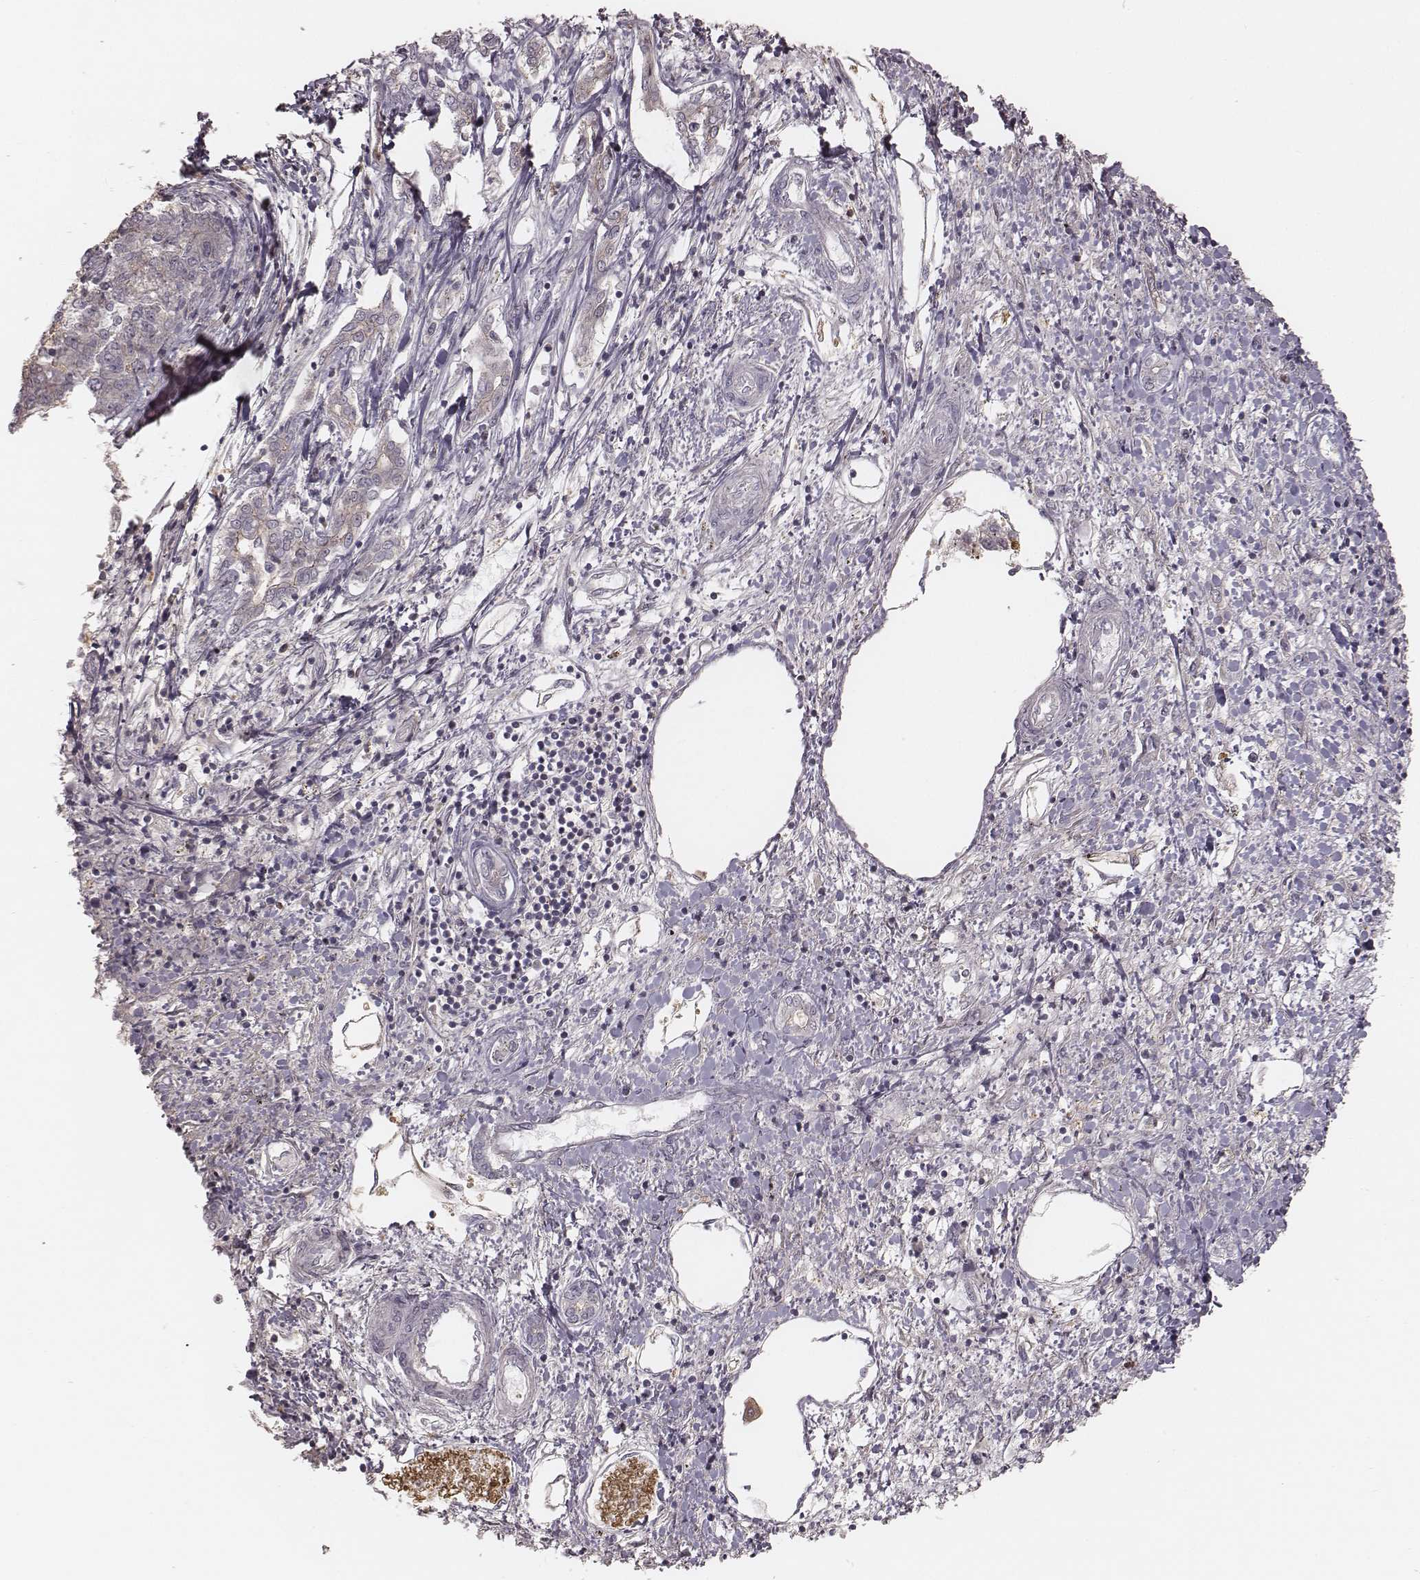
{"staining": {"intensity": "negative", "quantity": "none", "location": "none"}, "tissue": "liver cancer", "cell_type": "Tumor cells", "image_type": "cancer", "snomed": [{"axis": "morphology", "description": "Carcinoma, Hepatocellular, NOS"}, {"axis": "topography", "description": "Liver"}], "caption": "Tumor cells show no significant protein expression in liver cancer (hepatocellular carcinoma). The staining was performed using DAB (3,3'-diaminobenzidine) to visualize the protein expression in brown, while the nuclei were stained in blue with hematoxylin (Magnification: 20x).", "gene": "TDRD5", "patient": {"sex": "male", "age": 56}}